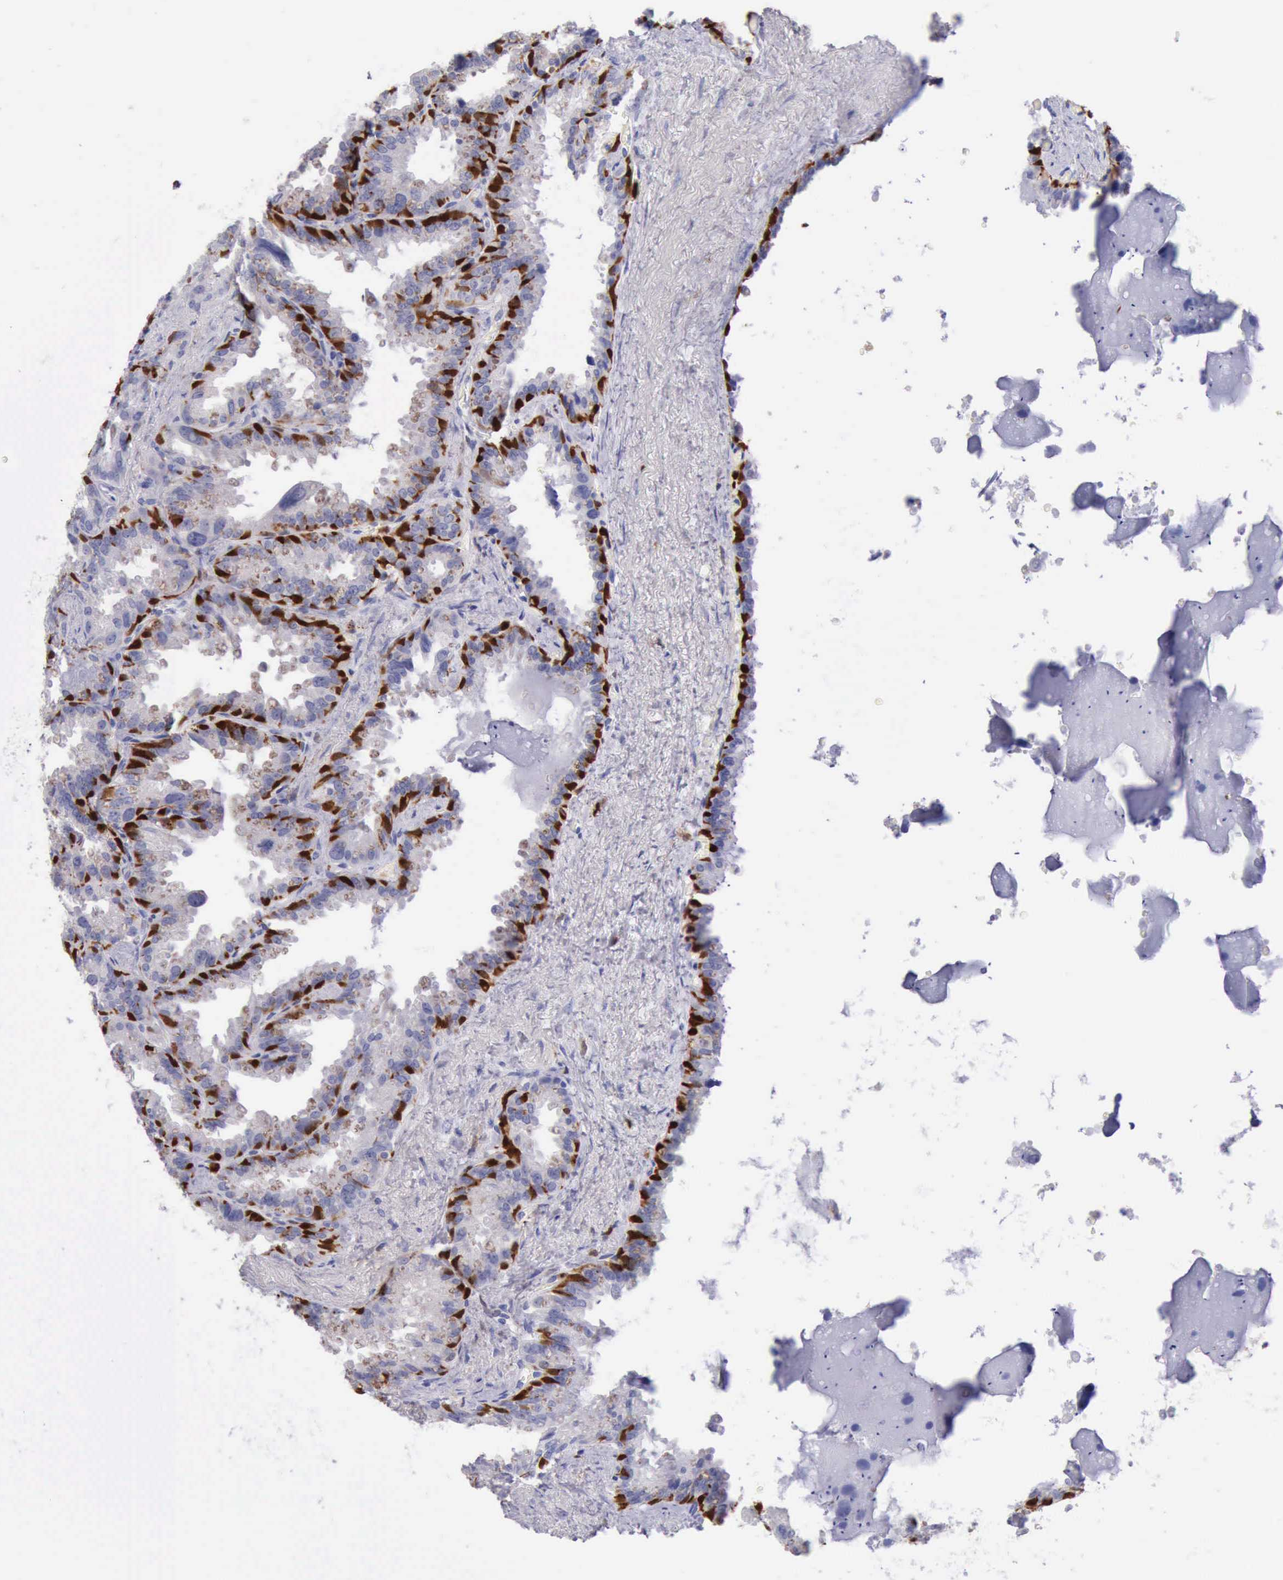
{"staining": {"intensity": "negative", "quantity": "none", "location": "none"}, "tissue": "seminal vesicle", "cell_type": "Glandular cells", "image_type": "normal", "snomed": [{"axis": "morphology", "description": "Normal tissue, NOS"}, {"axis": "topography", "description": "Prostate"}, {"axis": "topography", "description": "Seminal veicle"}], "caption": "Protein analysis of benign seminal vesicle shows no significant staining in glandular cells. (Brightfield microscopy of DAB (3,3'-diaminobenzidine) immunohistochemistry (IHC) at high magnification).", "gene": "CSTA", "patient": {"sex": "male", "age": 63}}